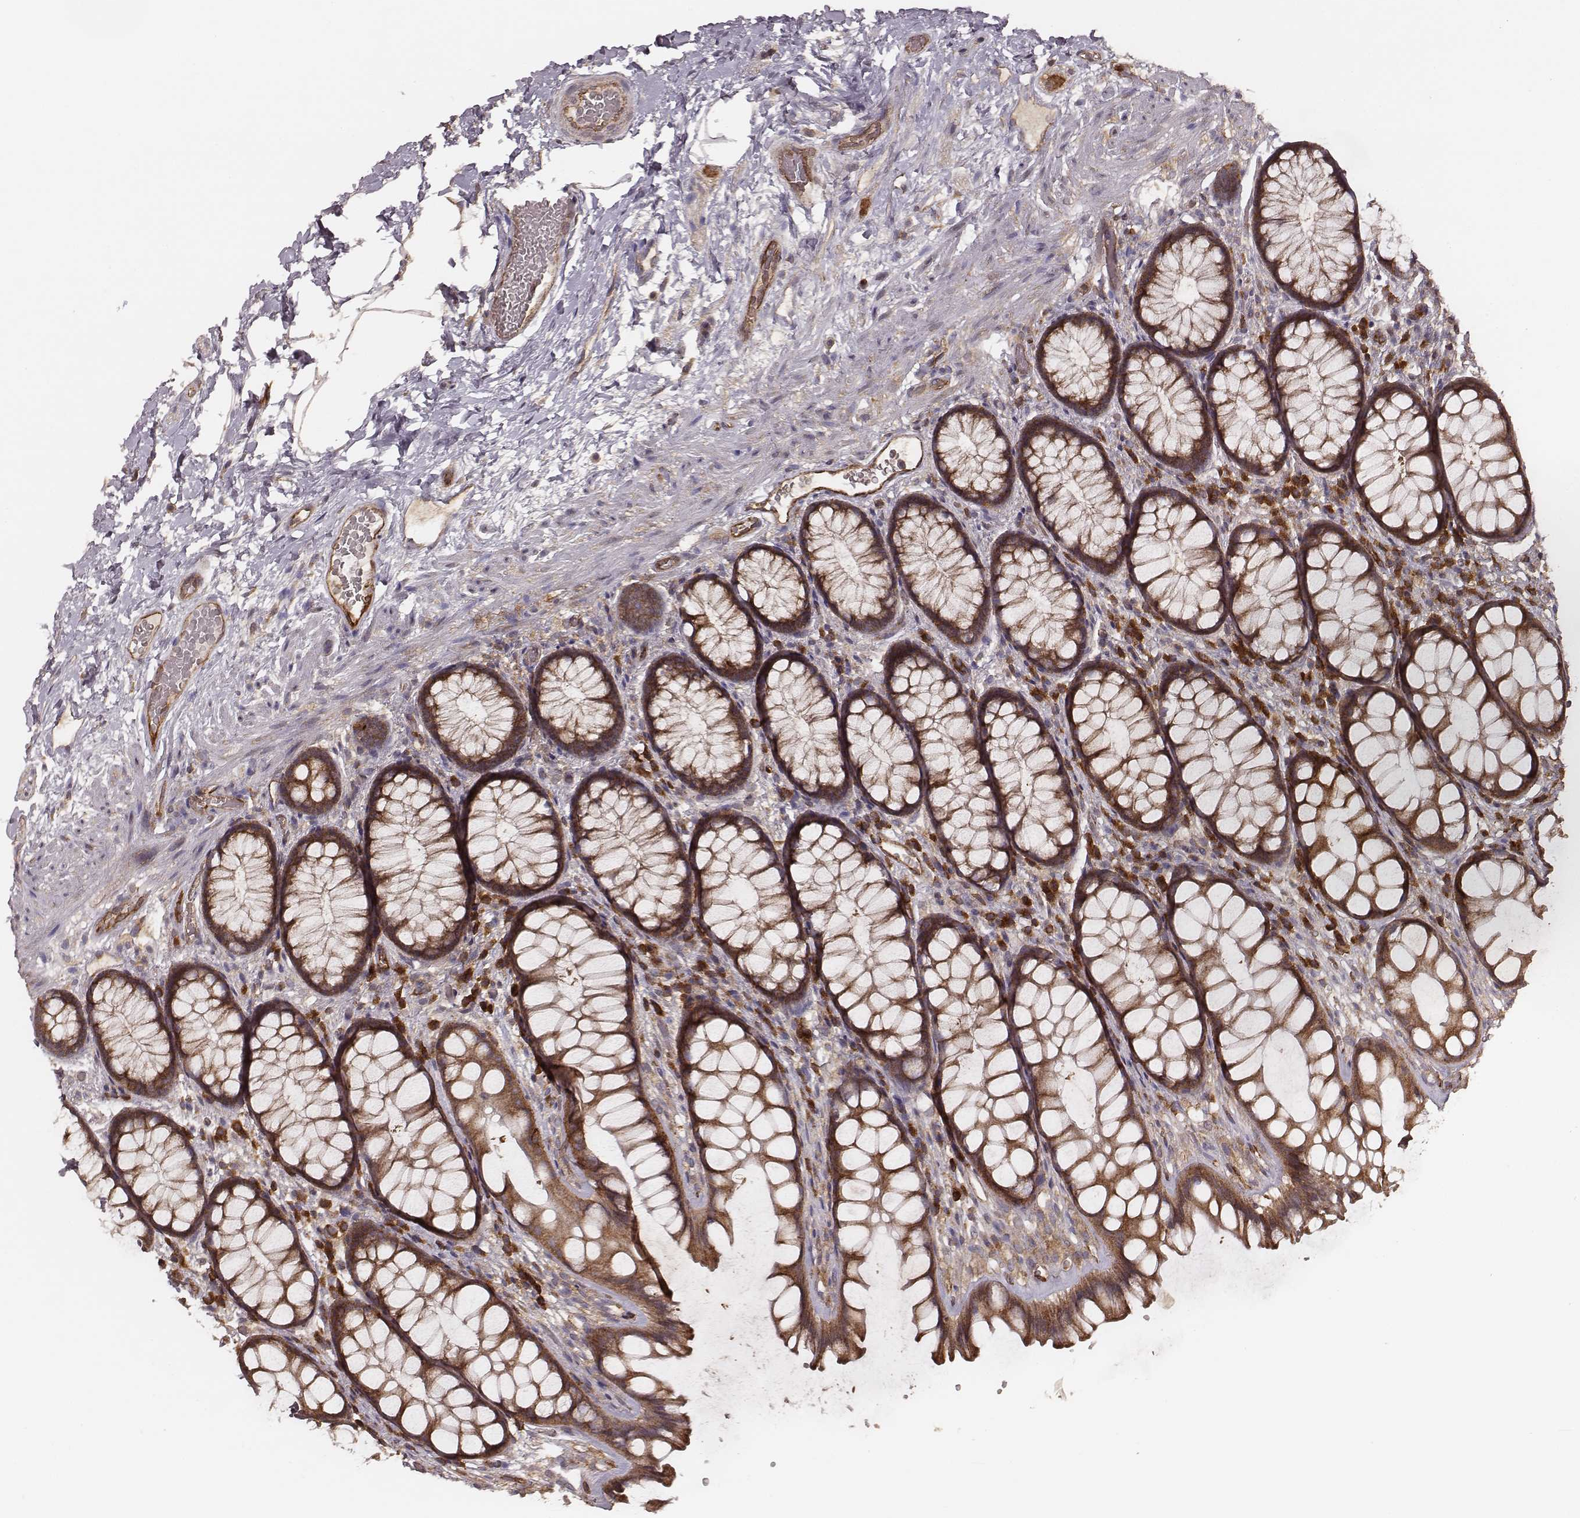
{"staining": {"intensity": "strong", "quantity": ">75%", "location": "cytoplasmic/membranous"}, "tissue": "rectum", "cell_type": "Glandular cells", "image_type": "normal", "snomed": [{"axis": "morphology", "description": "Normal tissue, NOS"}, {"axis": "topography", "description": "Rectum"}], "caption": "Glandular cells show strong cytoplasmic/membranous expression in approximately >75% of cells in unremarkable rectum. The staining was performed using DAB, with brown indicating positive protein expression. Nuclei are stained blue with hematoxylin.", "gene": "CARS1", "patient": {"sex": "female", "age": 62}}